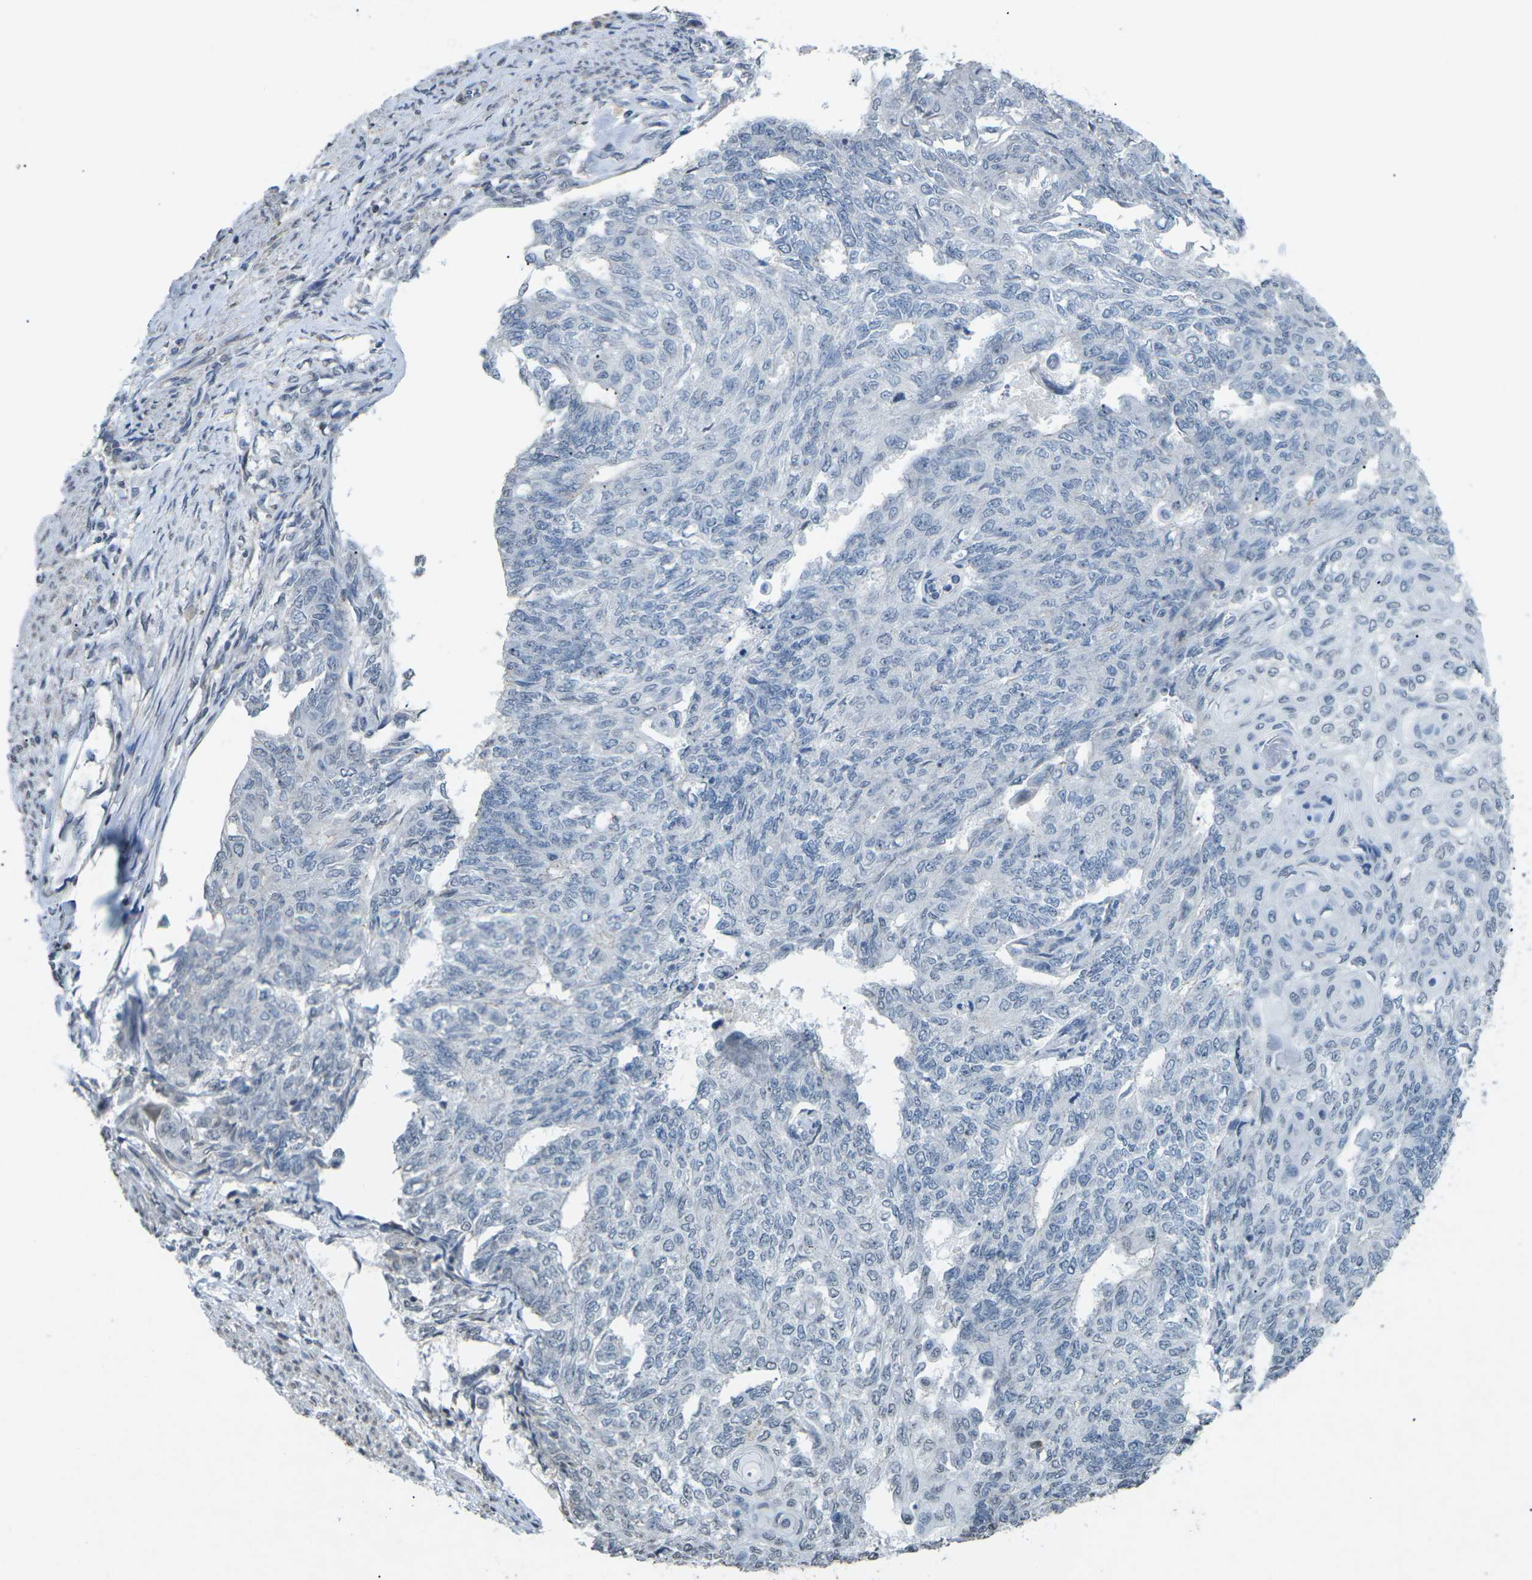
{"staining": {"intensity": "negative", "quantity": "none", "location": "none"}, "tissue": "endometrial cancer", "cell_type": "Tumor cells", "image_type": "cancer", "snomed": [{"axis": "morphology", "description": "Adenocarcinoma, NOS"}, {"axis": "topography", "description": "Endometrium"}], "caption": "DAB (3,3'-diaminobenzidine) immunohistochemical staining of endometrial cancer displays no significant staining in tumor cells.", "gene": "TFR2", "patient": {"sex": "female", "age": 32}}